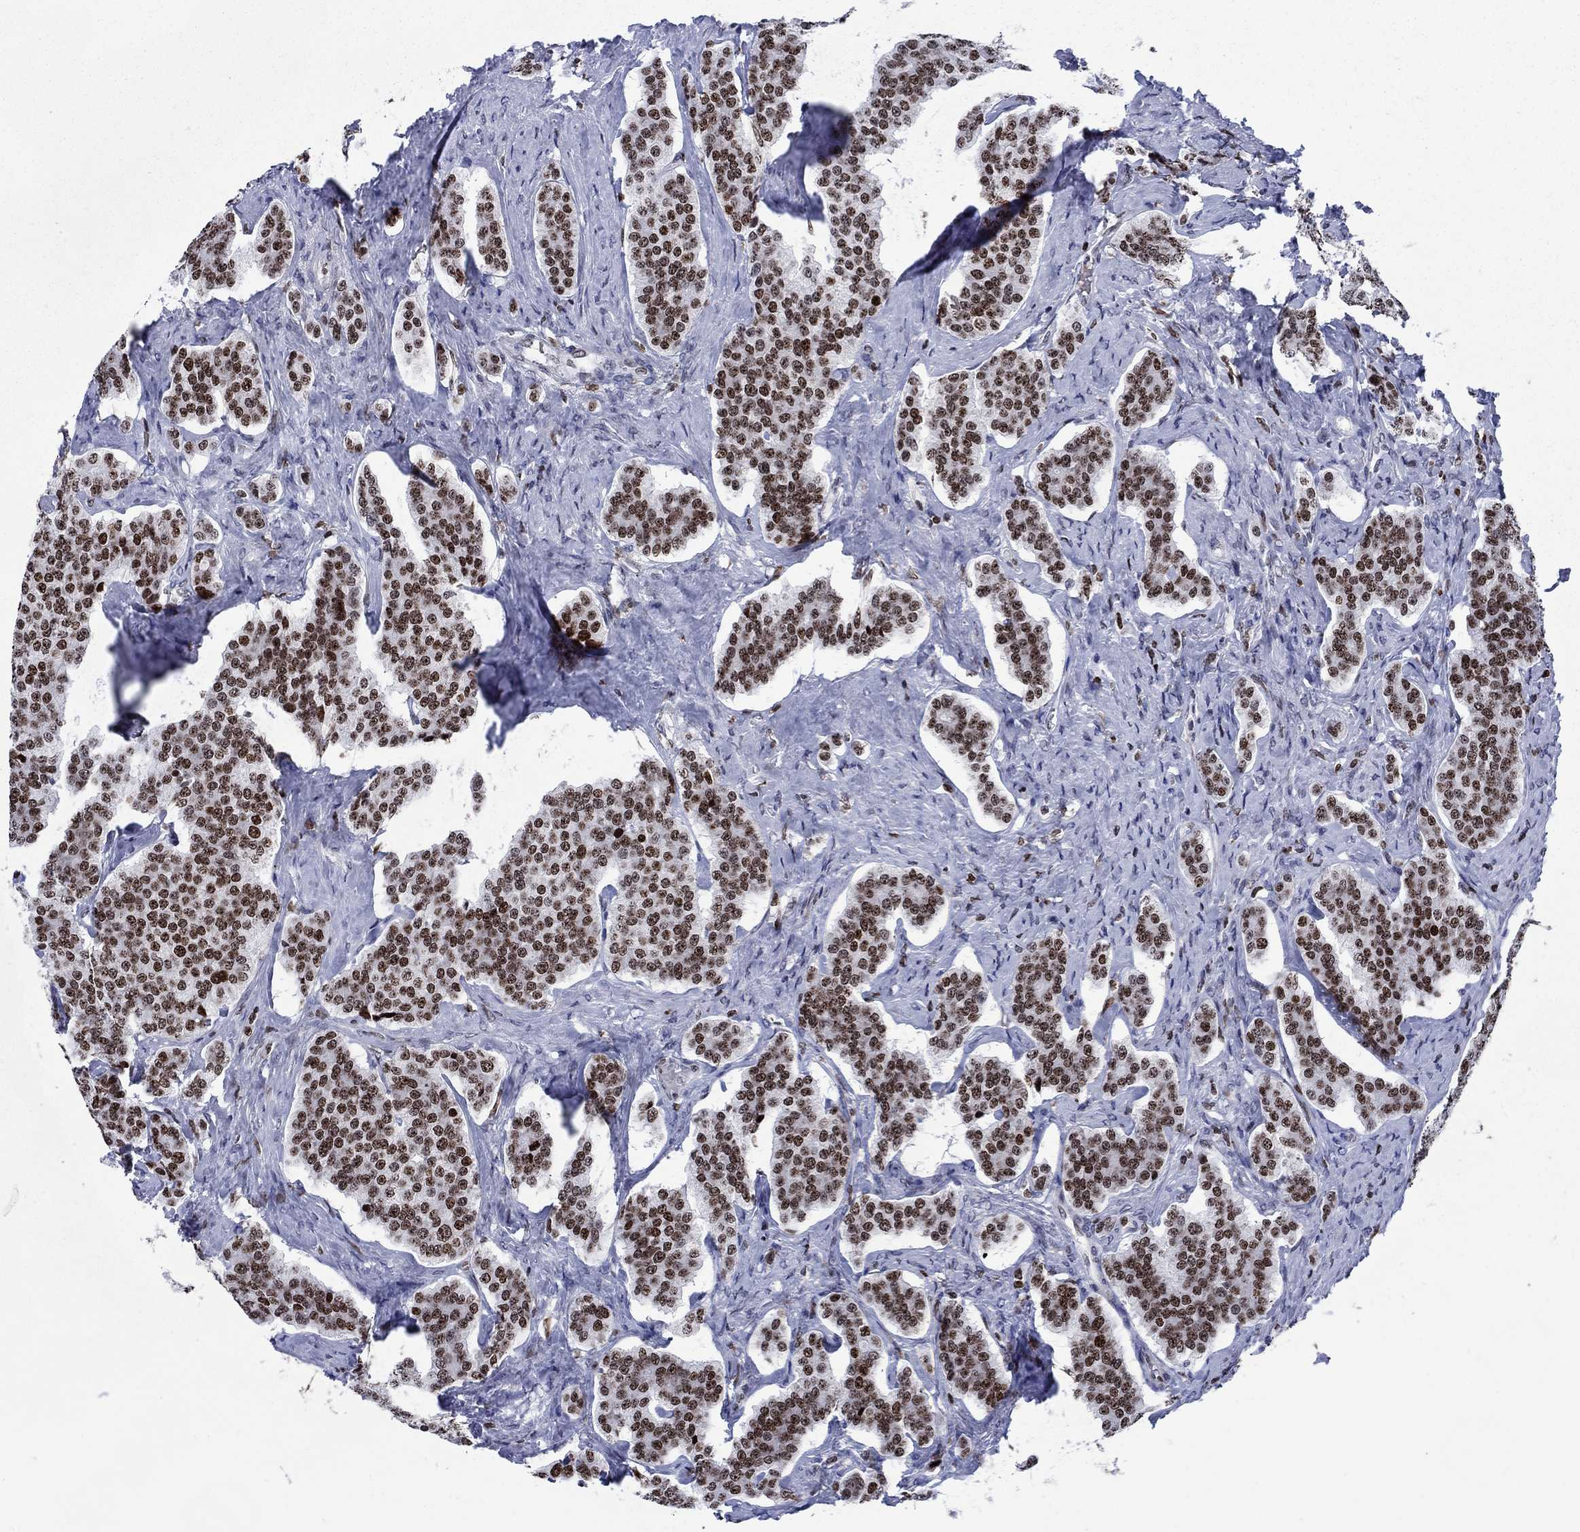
{"staining": {"intensity": "strong", "quantity": "25%-75%", "location": "nuclear"}, "tissue": "carcinoid", "cell_type": "Tumor cells", "image_type": "cancer", "snomed": [{"axis": "morphology", "description": "Carcinoid, malignant, NOS"}, {"axis": "topography", "description": "Small intestine"}], "caption": "This is an image of immunohistochemistry staining of malignant carcinoid, which shows strong positivity in the nuclear of tumor cells.", "gene": "HMGA1", "patient": {"sex": "female", "age": 58}}